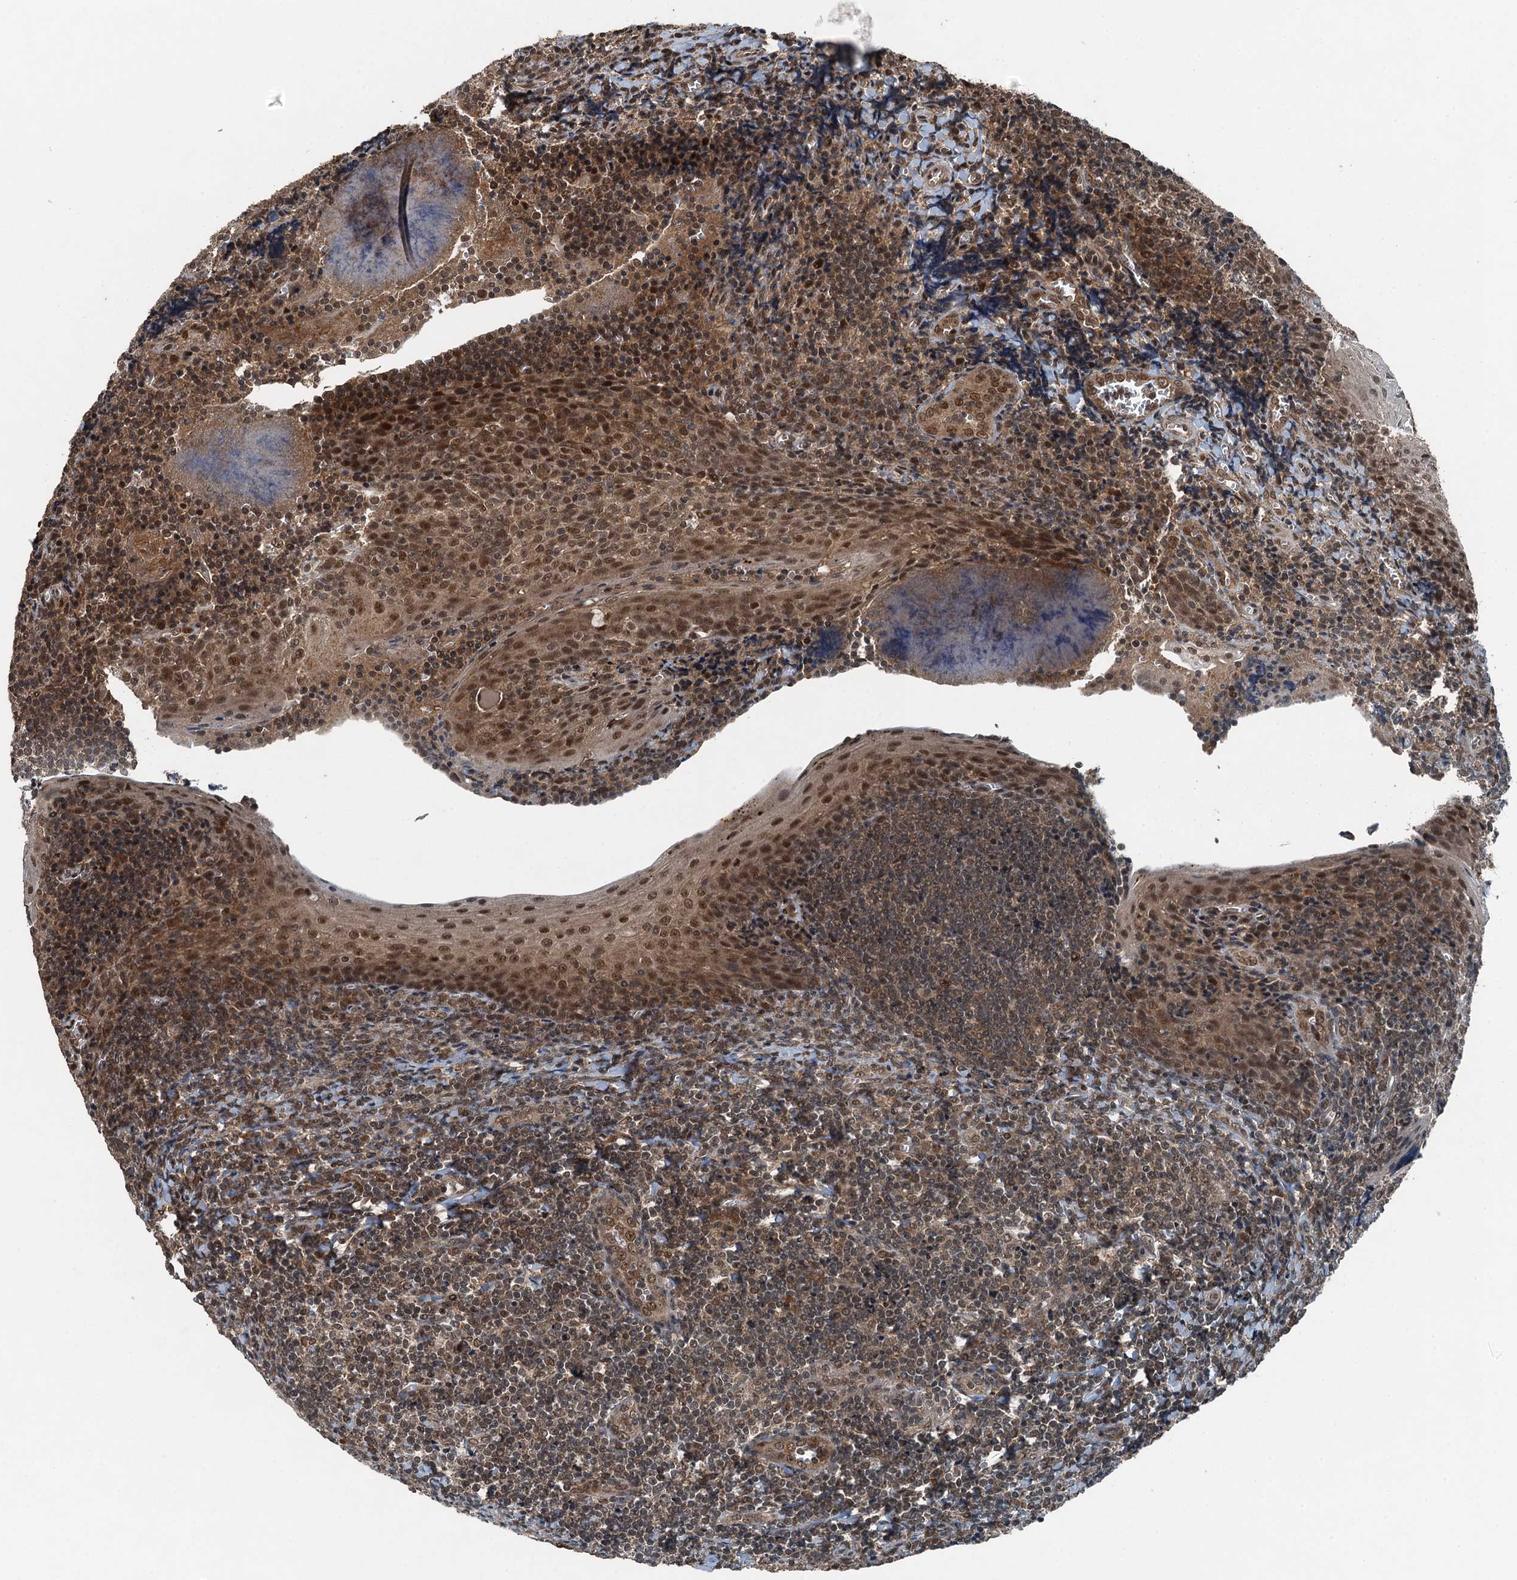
{"staining": {"intensity": "moderate", "quantity": ">75%", "location": "nuclear"}, "tissue": "tonsil", "cell_type": "Germinal center cells", "image_type": "normal", "snomed": [{"axis": "morphology", "description": "Normal tissue, NOS"}, {"axis": "topography", "description": "Tonsil"}], "caption": "Immunohistochemical staining of normal tonsil demonstrates >75% levels of moderate nuclear protein expression in about >75% of germinal center cells.", "gene": "UBXN6", "patient": {"sex": "male", "age": 27}}